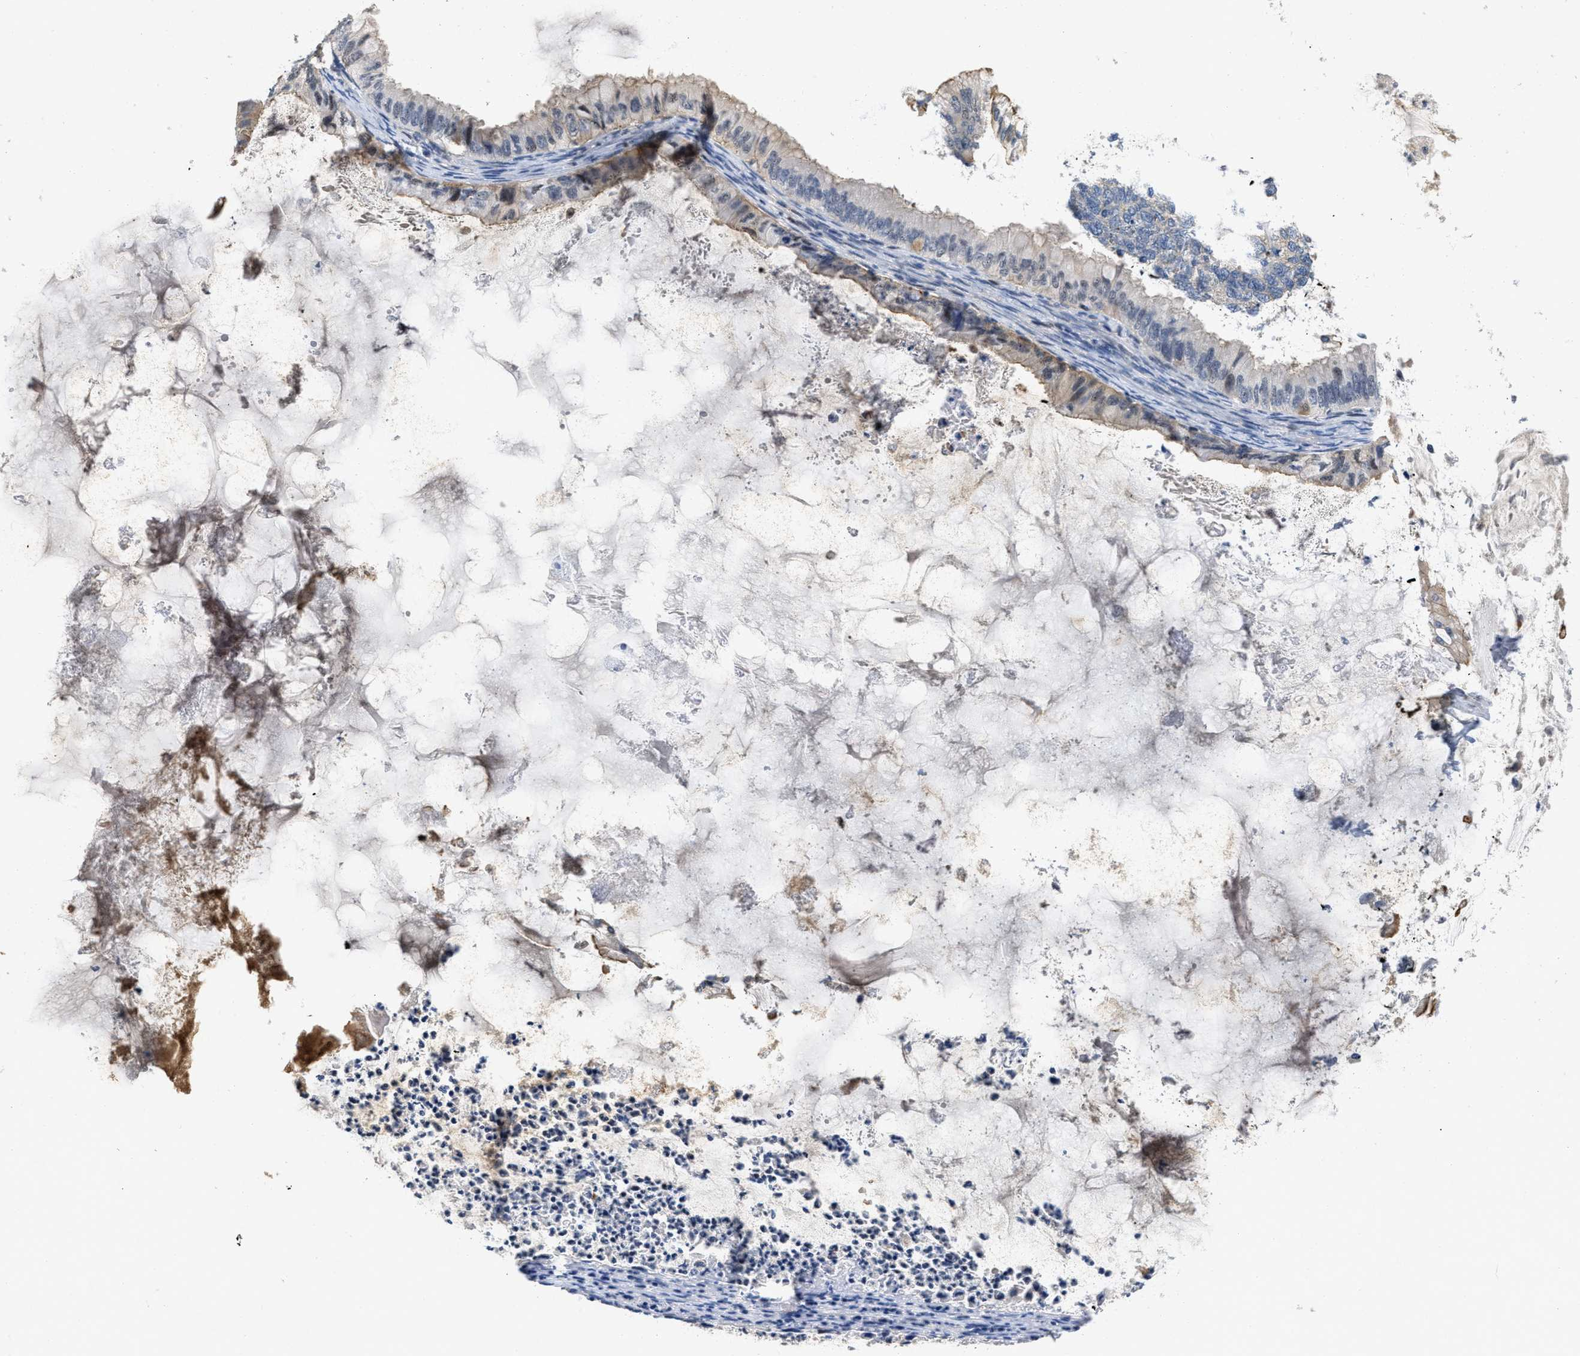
{"staining": {"intensity": "weak", "quantity": "<25%", "location": "cytoplasmic/membranous"}, "tissue": "ovarian cancer", "cell_type": "Tumor cells", "image_type": "cancer", "snomed": [{"axis": "morphology", "description": "Cystadenocarcinoma, mucinous, NOS"}, {"axis": "topography", "description": "Ovary"}], "caption": "Protein analysis of ovarian cancer (mucinous cystadenocarcinoma) displays no significant expression in tumor cells.", "gene": "VIP", "patient": {"sex": "female", "age": 80}}